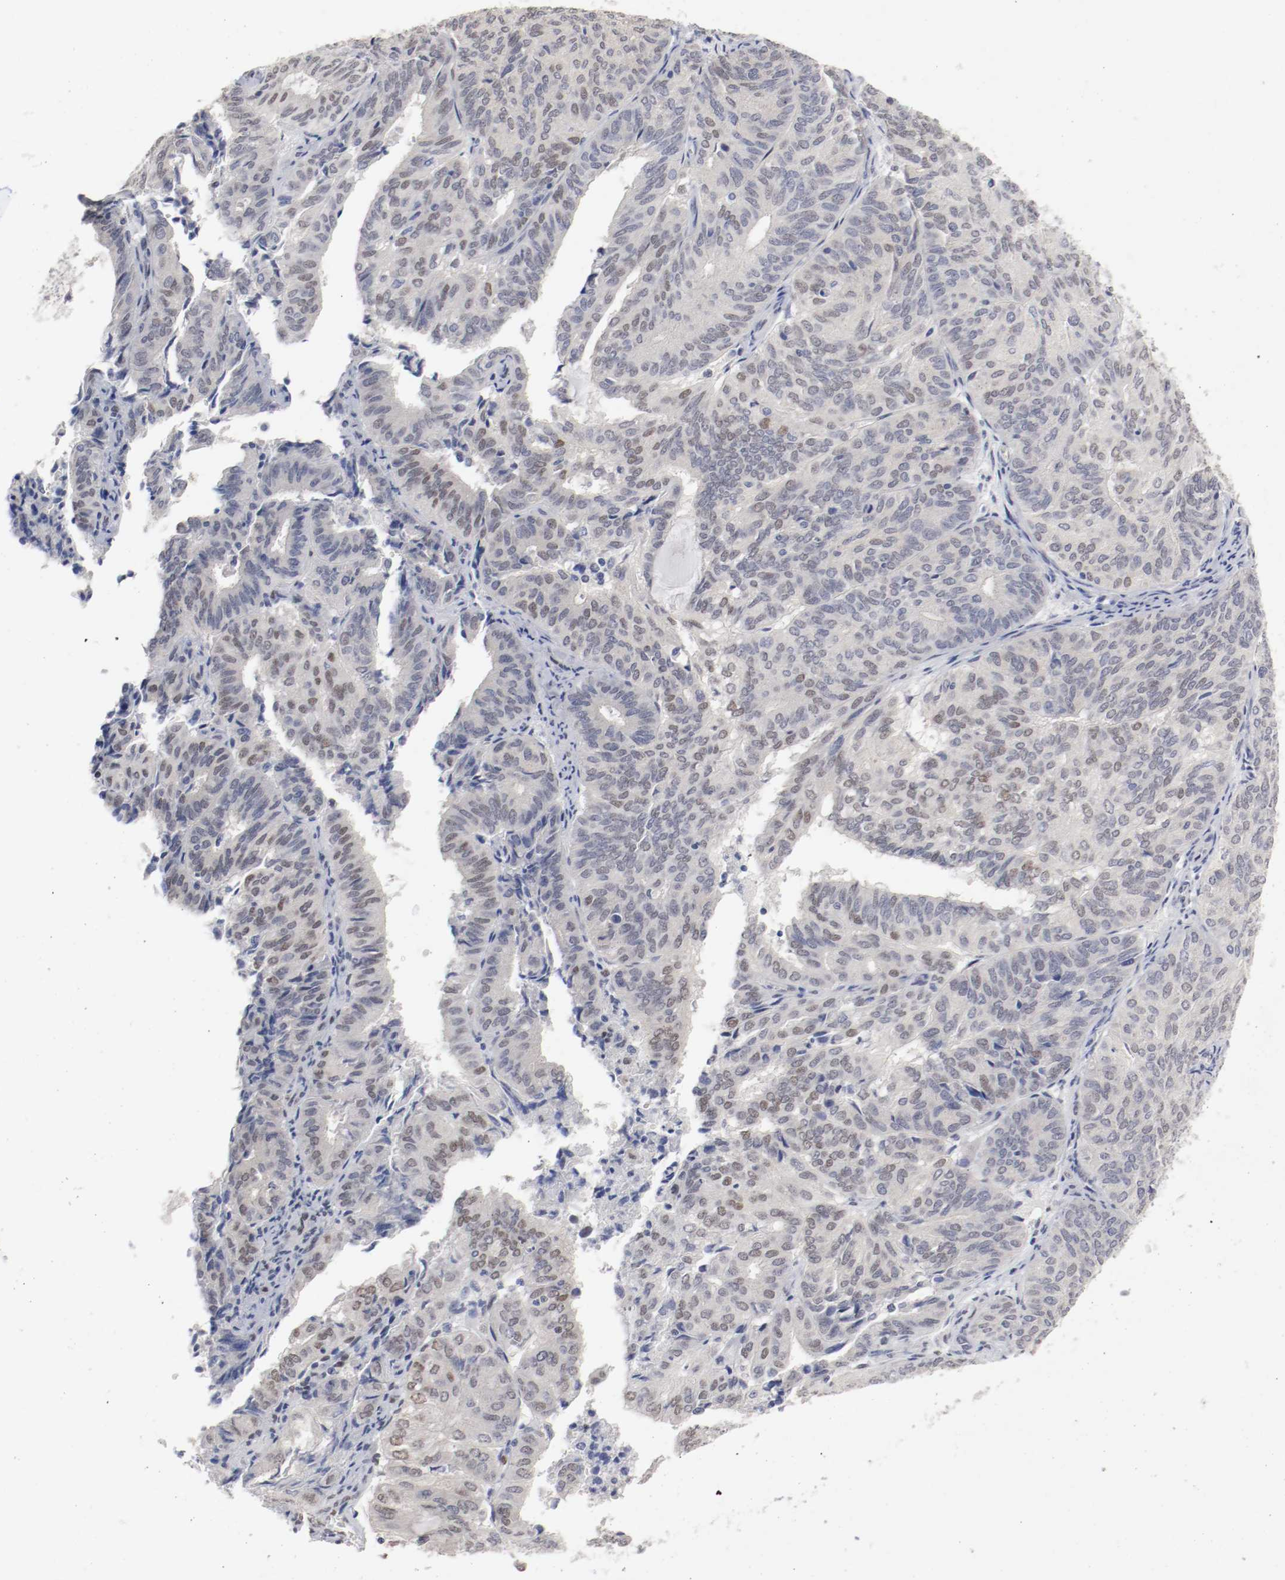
{"staining": {"intensity": "moderate", "quantity": "<25%", "location": "nuclear"}, "tissue": "endometrial cancer", "cell_type": "Tumor cells", "image_type": "cancer", "snomed": [{"axis": "morphology", "description": "Adenocarcinoma, NOS"}, {"axis": "topography", "description": "Uterus"}], "caption": "Protein expression analysis of adenocarcinoma (endometrial) demonstrates moderate nuclear expression in about <25% of tumor cells. Nuclei are stained in blue.", "gene": "FOSL2", "patient": {"sex": "female", "age": 60}}